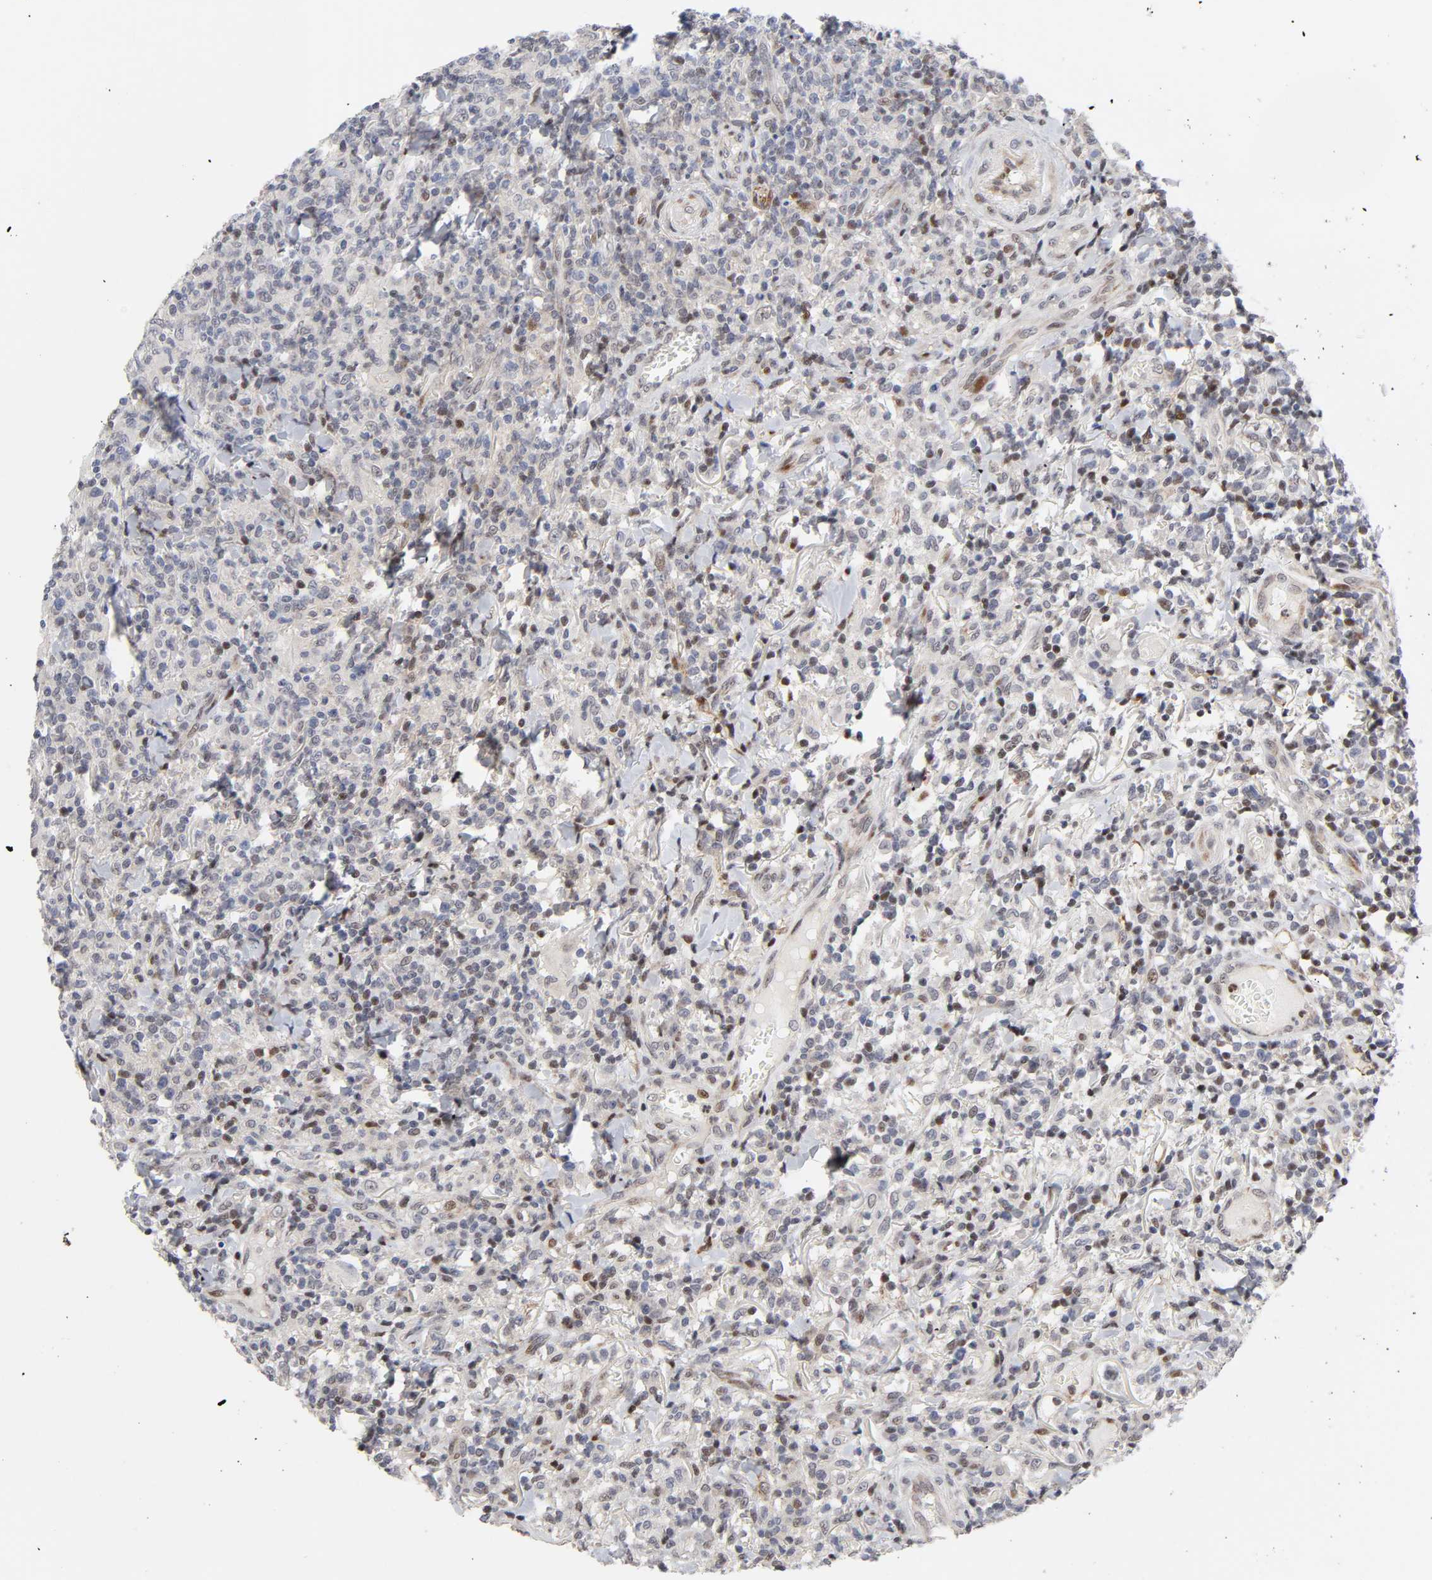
{"staining": {"intensity": "weak", "quantity": "<25%", "location": "cytoplasmic/membranous,nuclear"}, "tissue": "thyroid cancer", "cell_type": "Tumor cells", "image_type": "cancer", "snomed": [{"axis": "morphology", "description": "Carcinoma, NOS"}, {"axis": "topography", "description": "Thyroid gland"}], "caption": "The photomicrograph displays no significant staining in tumor cells of thyroid cancer (carcinoma). (DAB immunohistochemistry (IHC), high magnification).", "gene": "STK38", "patient": {"sex": "female", "age": 77}}